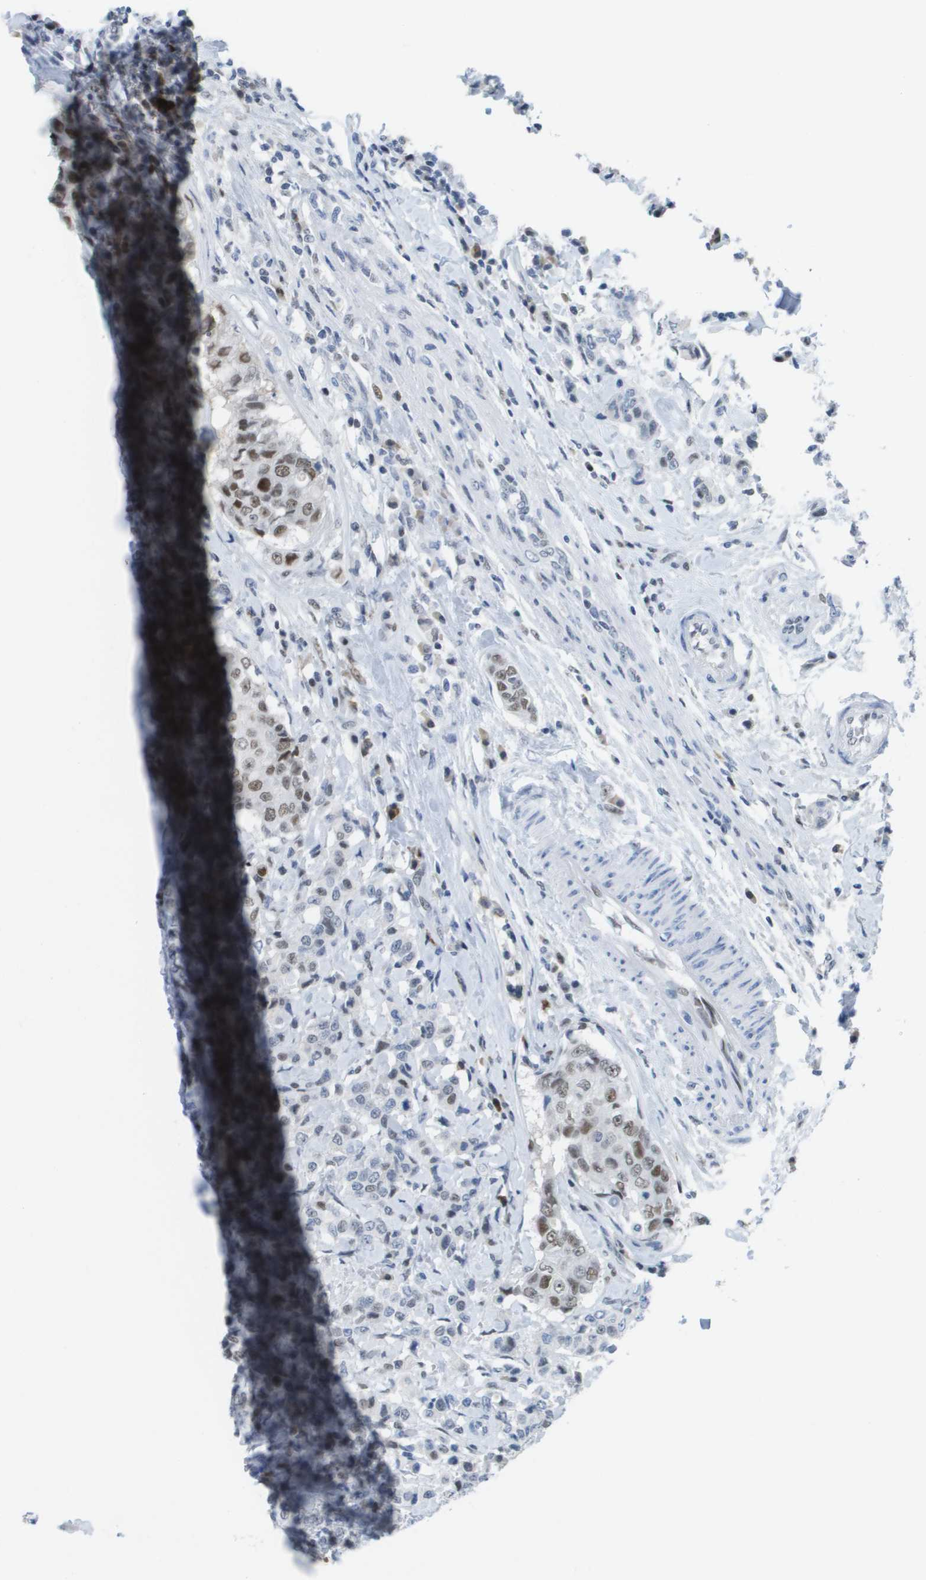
{"staining": {"intensity": "weak", "quantity": "25%-75%", "location": "nuclear"}, "tissue": "breast cancer", "cell_type": "Tumor cells", "image_type": "cancer", "snomed": [{"axis": "morphology", "description": "Duct carcinoma"}, {"axis": "topography", "description": "Breast"}], "caption": "High-magnification brightfield microscopy of breast cancer (intraductal carcinoma) stained with DAB (3,3'-diaminobenzidine) (brown) and counterstained with hematoxylin (blue). tumor cells exhibit weak nuclear positivity is appreciated in approximately25%-75% of cells.", "gene": "TP53RK", "patient": {"sex": "female", "age": 27}}